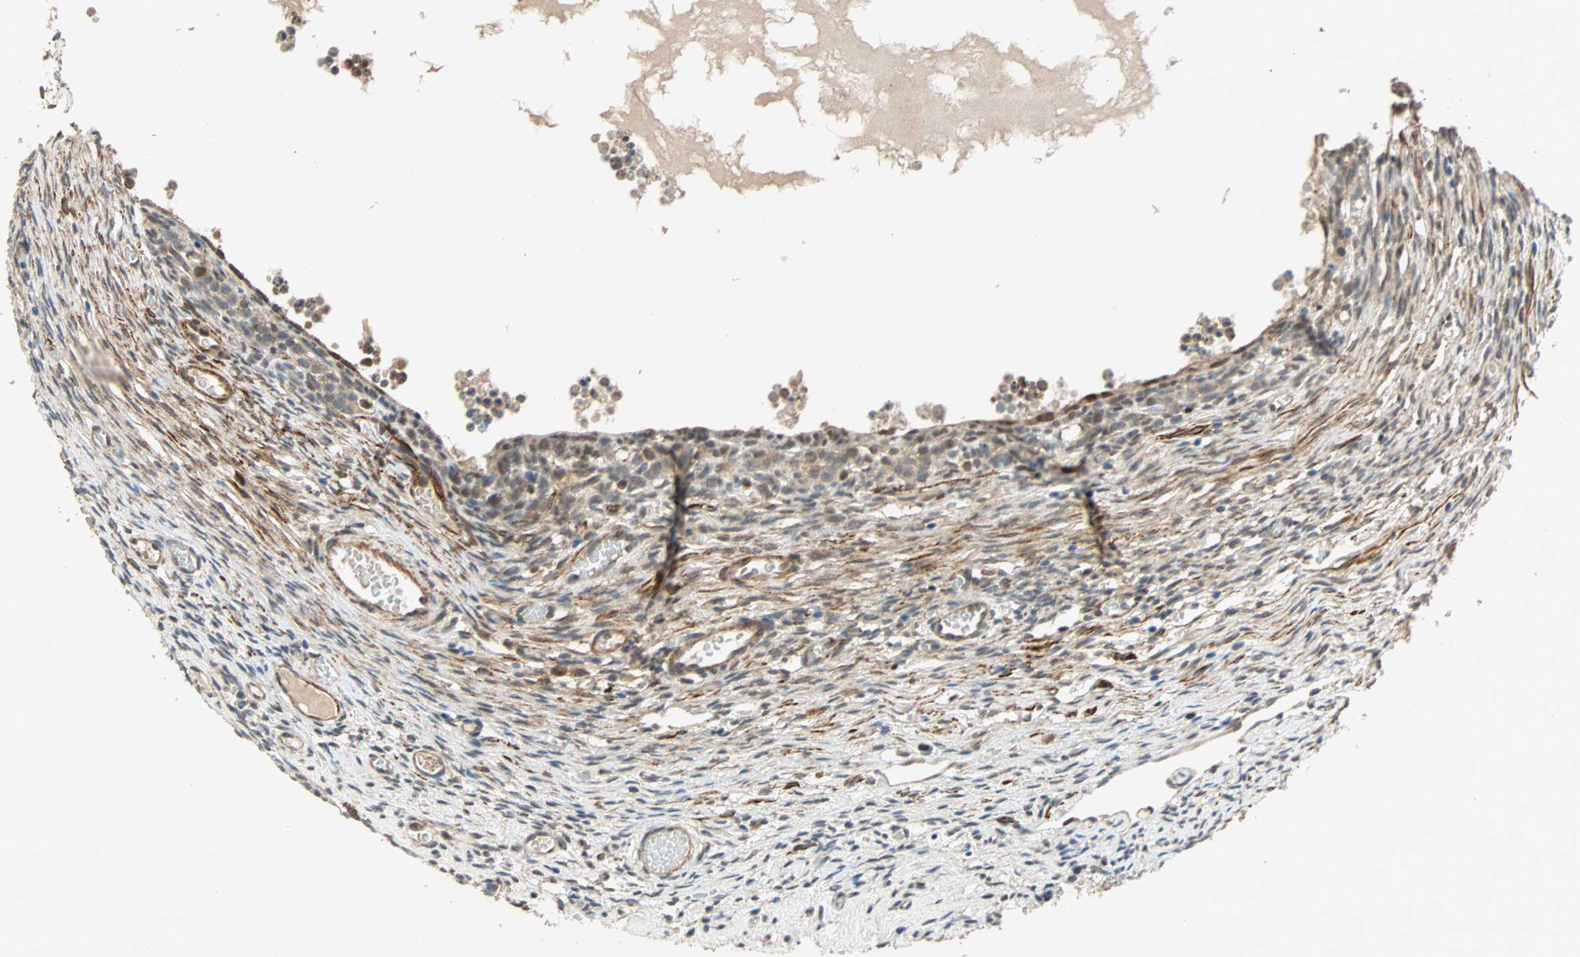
{"staining": {"intensity": "strong", "quantity": "<25%", "location": "cytoplasmic/membranous"}, "tissue": "ovary", "cell_type": "Ovarian stroma cells", "image_type": "normal", "snomed": [{"axis": "morphology", "description": "Normal tissue, NOS"}, {"axis": "topography", "description": "Ovary"}], "caption": "Immunohistochemistry staining of unremarkable ovary, which displays medium levels of strong cytoplasmic/membranous positivity in approximately <25% of ovarian stroma cells indicating strong cytoplasmic/membranous protein staining. The staining was performed using DAB (3,3'-diaminobenzidine) (brown) for protein detection and nuclei were counterstained in hematoxylin (blue).", "gene": "QSER1", "patient": {"sex": "female", "age": 35}}